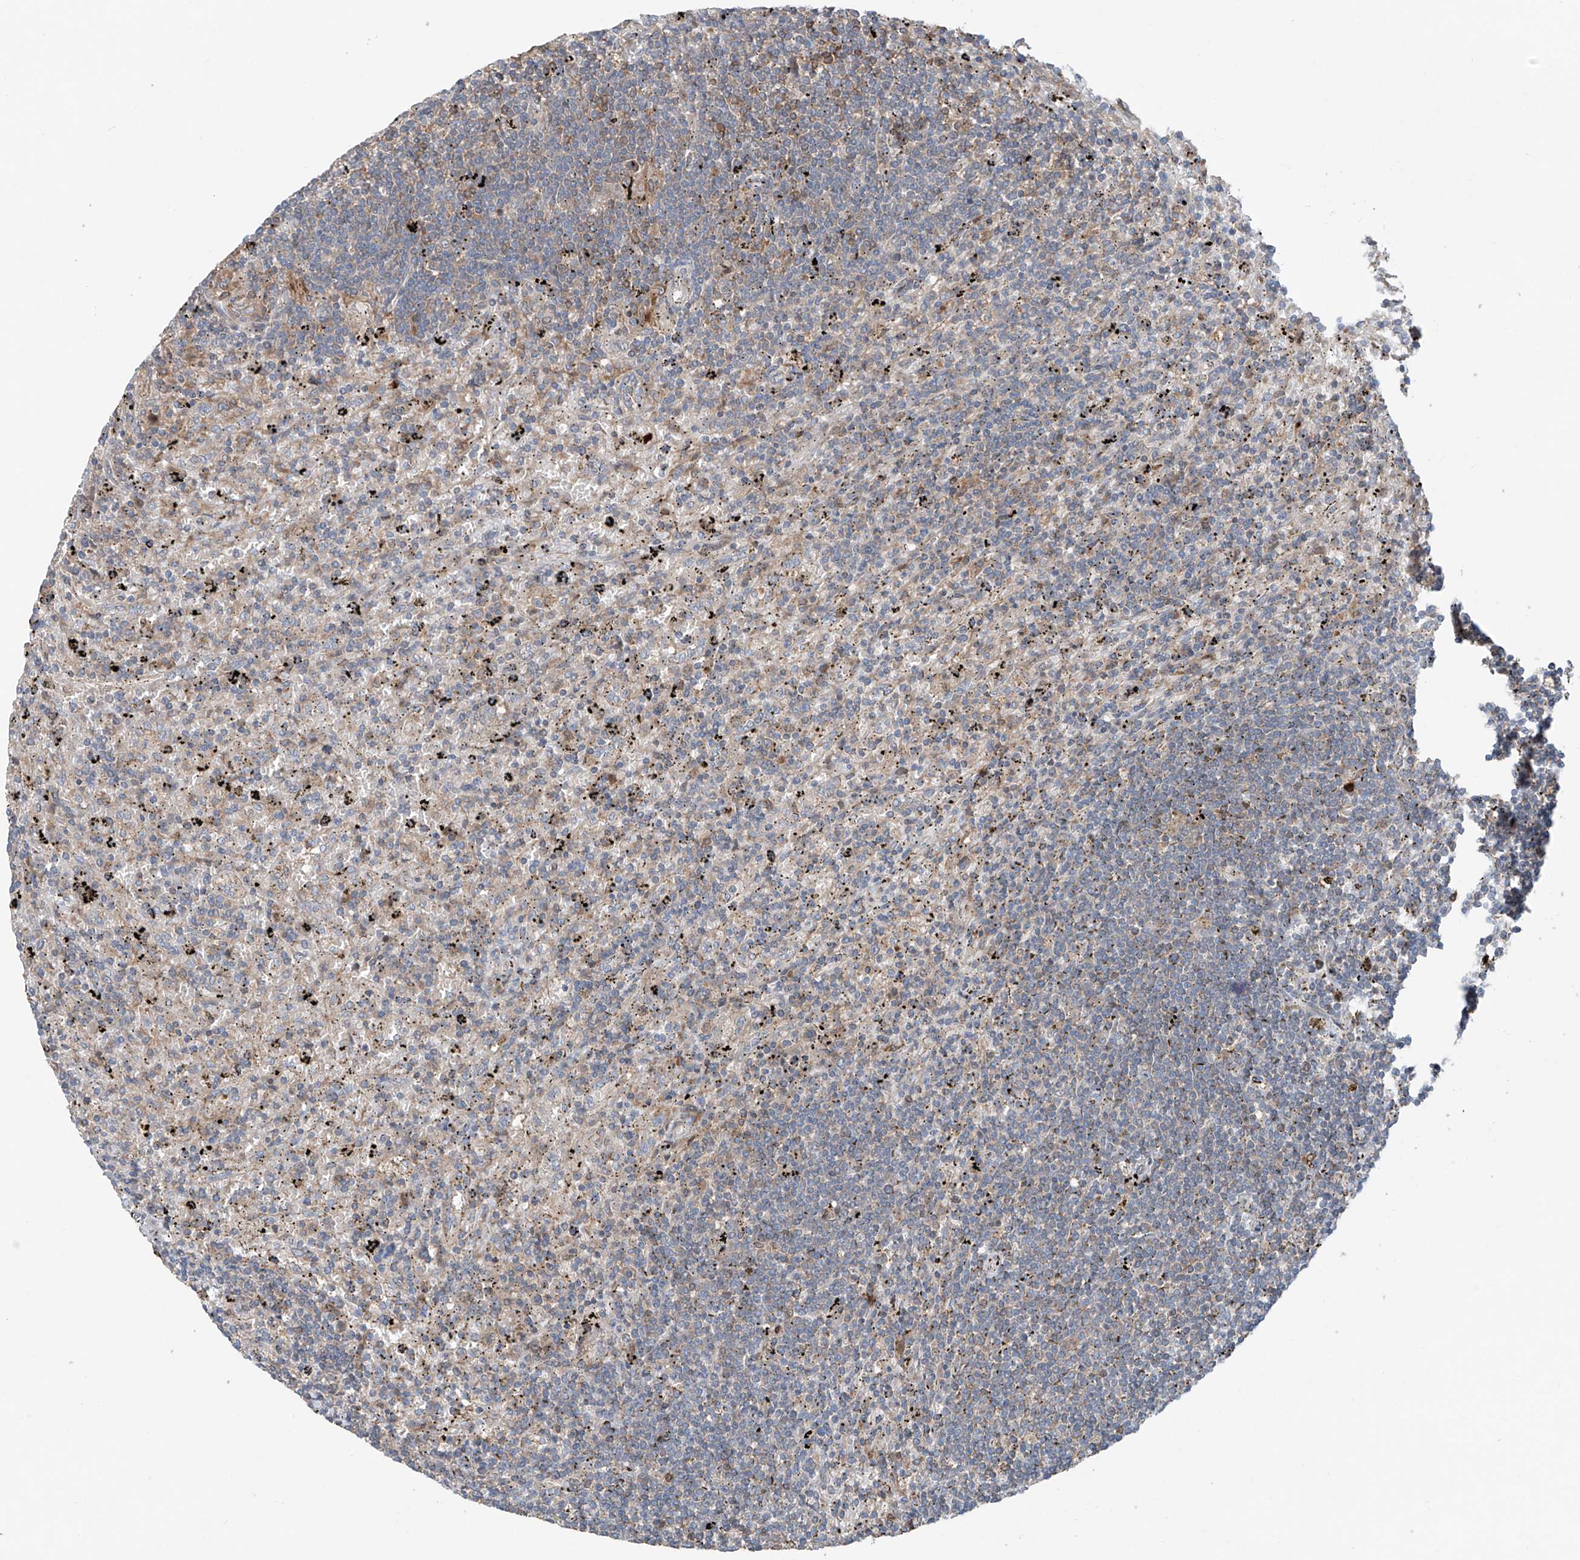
{"staining": {"intensity": "negative", "quantity": "none", "location": "none"}, "tissue": "lymphoma", "cell_type": "Tumor cells", "image_type": "cancer", "snomed": [{"axis": "morphology", "description": "Malignant lymphoma, non-Hodgkin's type, Low grade"}, {"axis": "topography", "description": "Spleen"}], "caption": "High magnification brightfield microscopy of lymphoma stained with DAB (brown) and counterstained with hematoxylin (blue): tumor cells show no significant positivity. (DAB IHC, high magnification).", "gene": "SAMD3", "patient": {"sex": "male", "age": 76}}